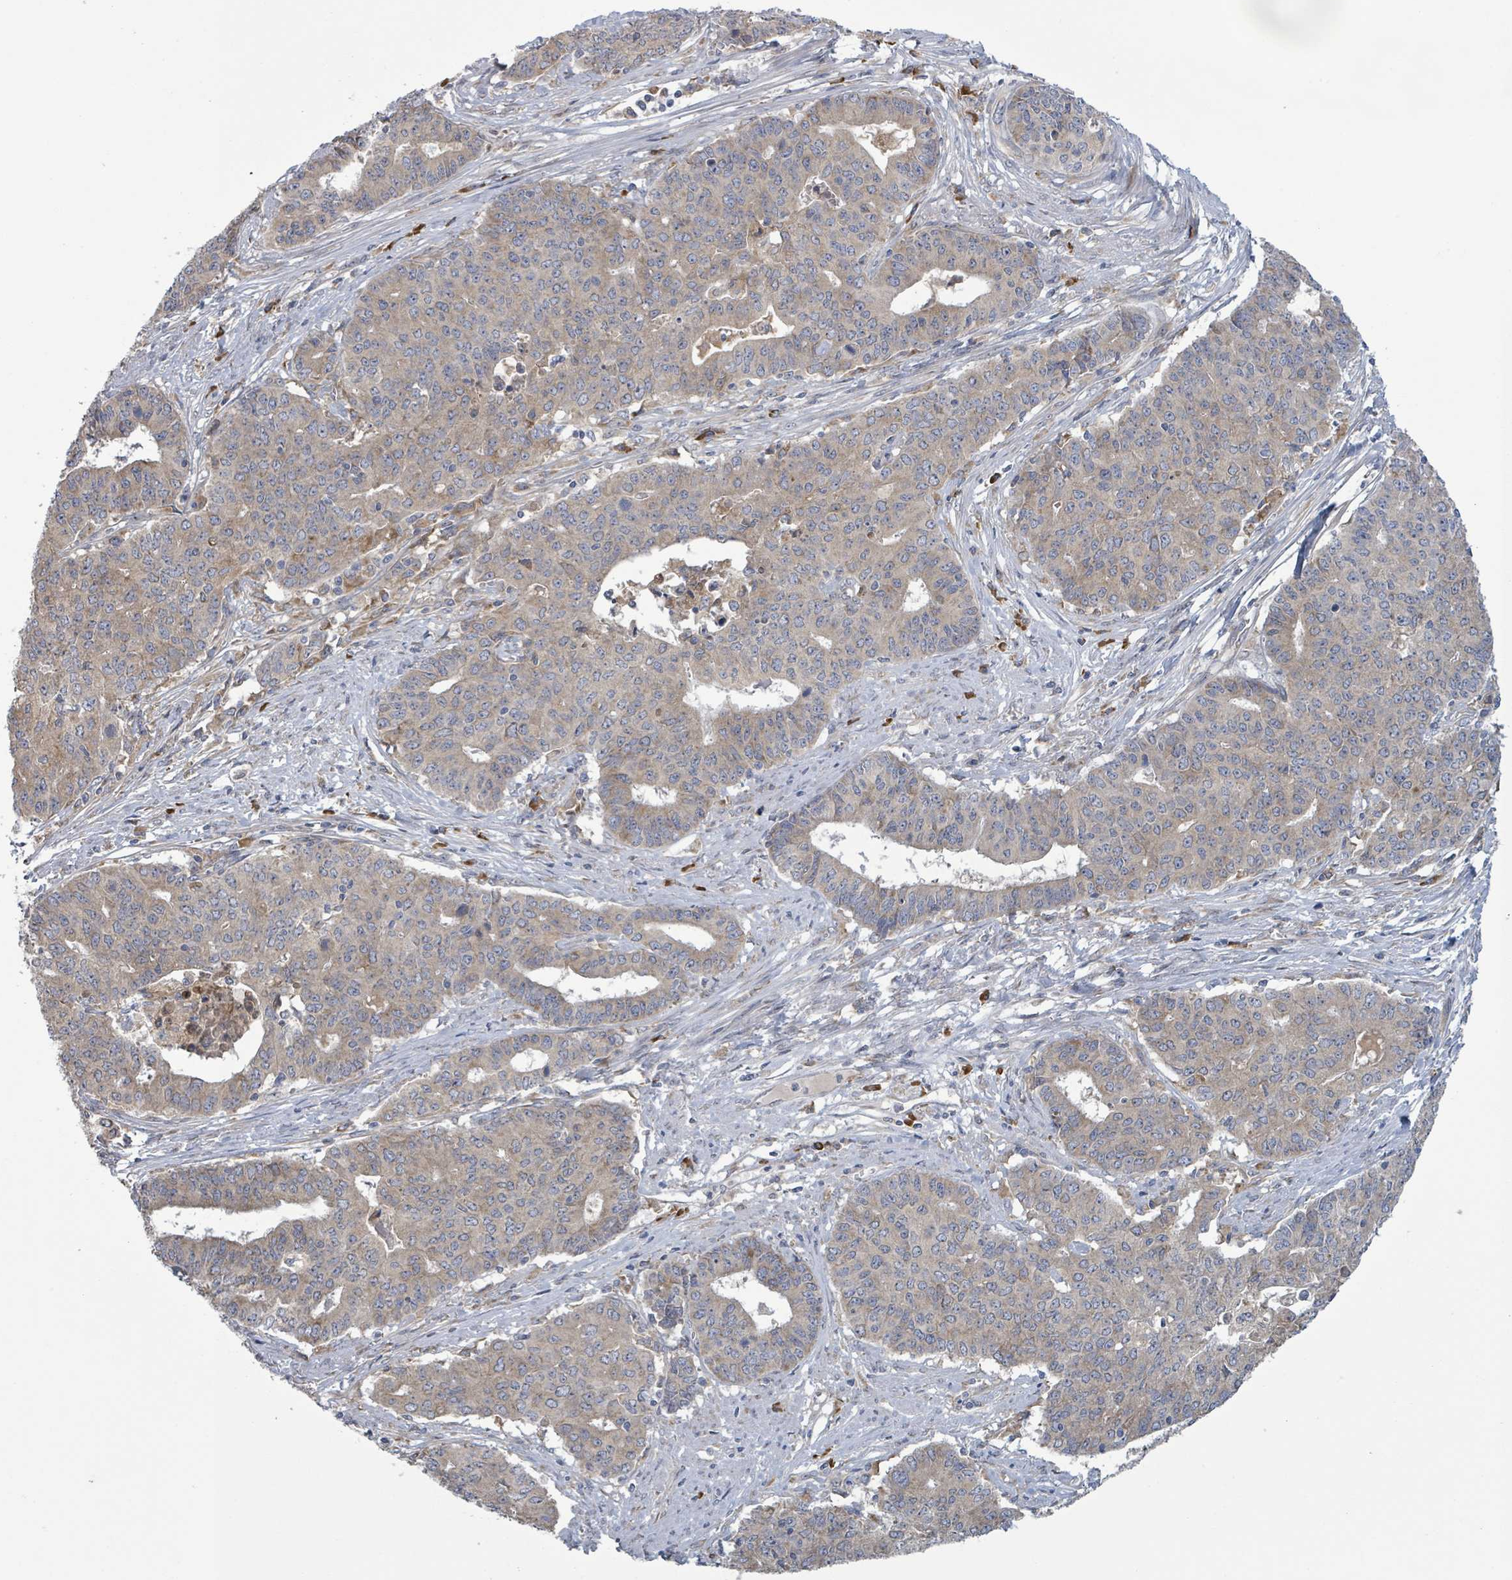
{"staining": {"intensity": "weak", "quantity": ">75%", "location": "cytoplasmic/membranous"}, "tissue": "endometrial cancer", "cell_type": "Tumor cells", "image_type": "cancer", "snomed": [{"axis": "morphology", "description": "Adenocarcinoma, NOS"}, {"axis": "topography", "description": "Endometrium"}], "caption": "Human endometrial adenocarcinoma stained with a protein marker reveals weak staining in tumor cells.", "gene": "ATP13A1", "patient": {"sex": "female", "age": 59}}